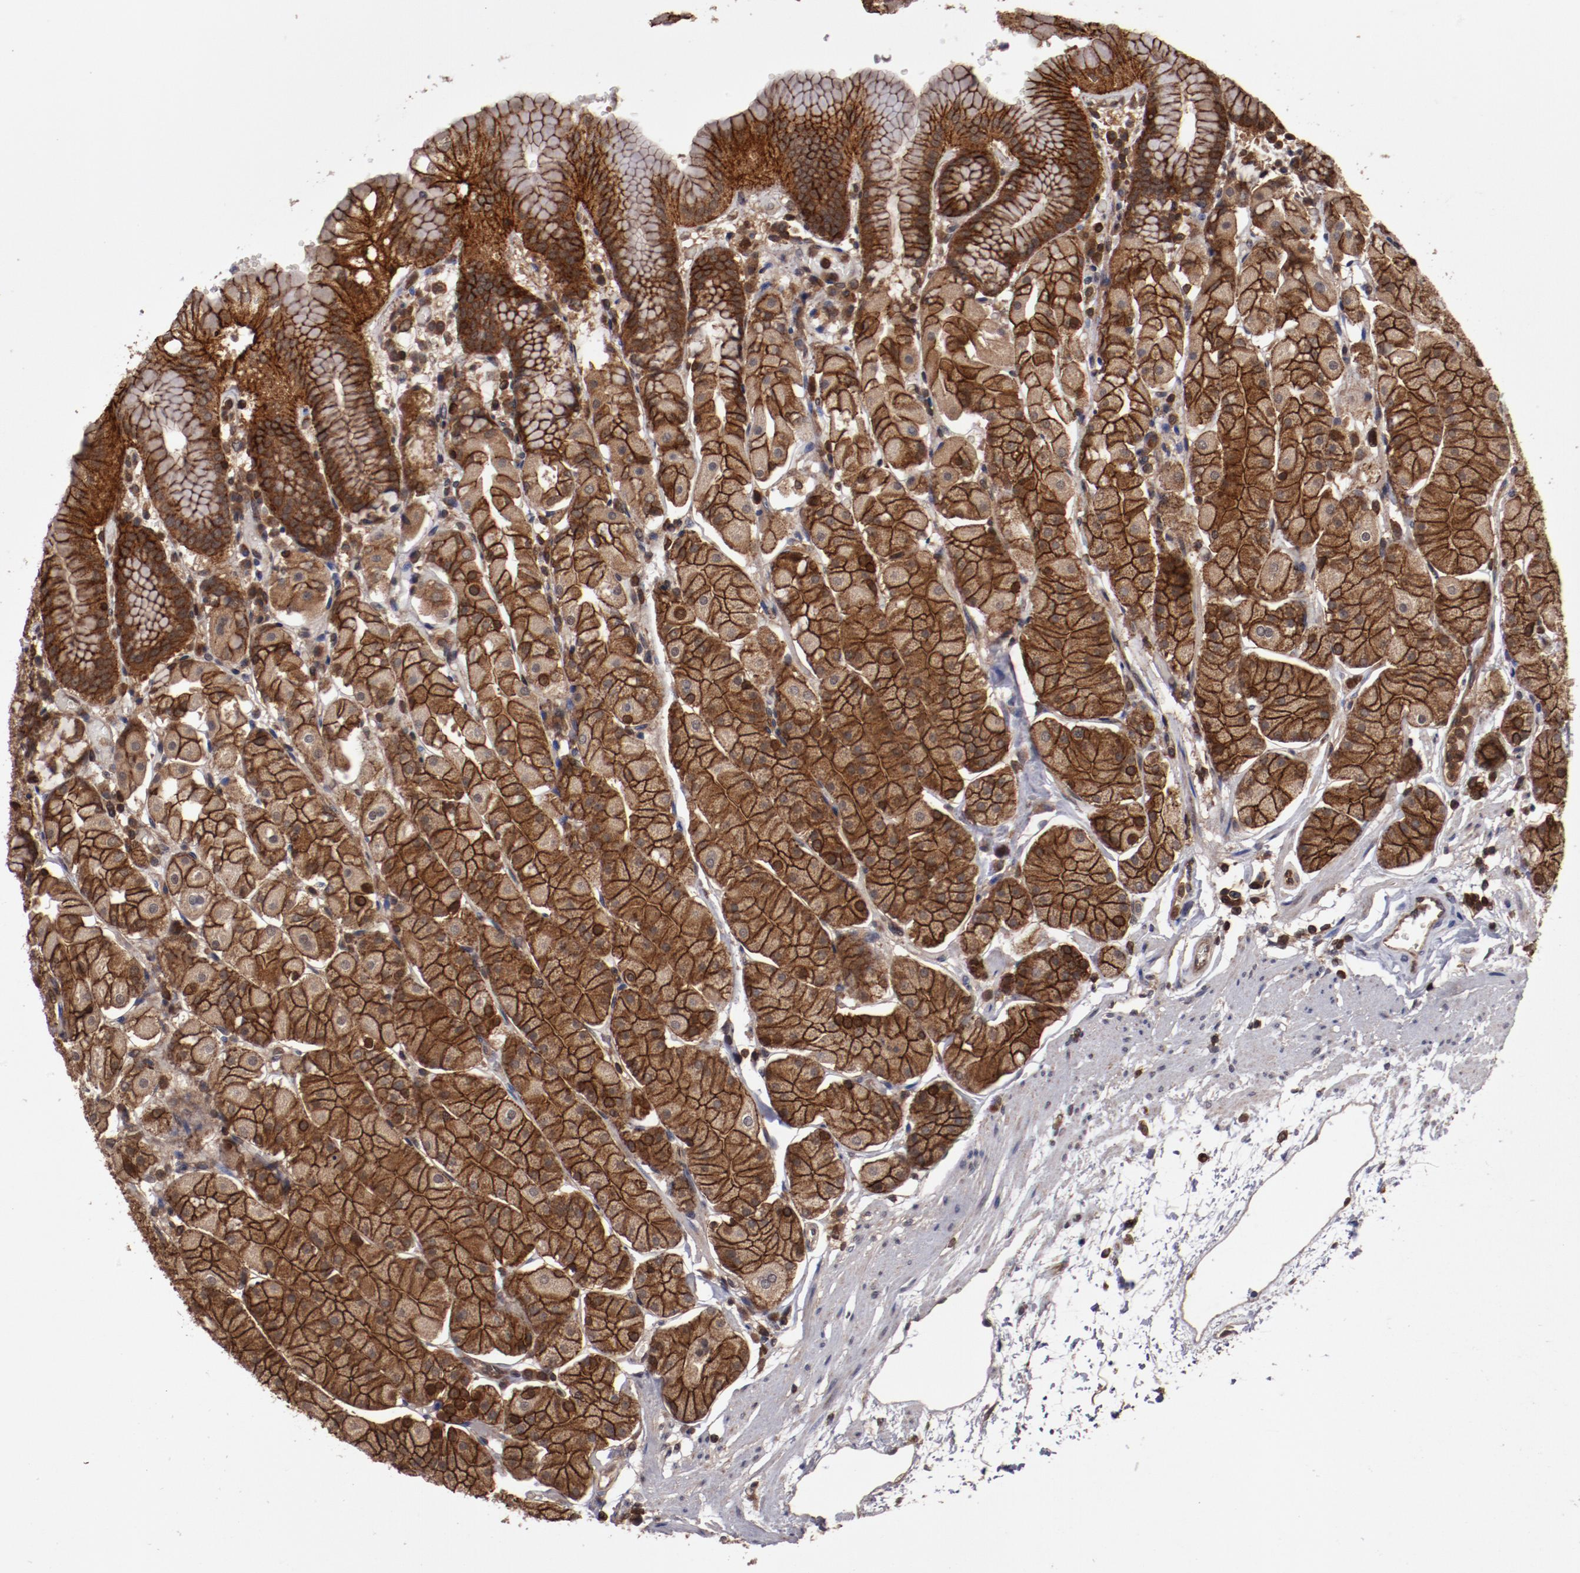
{"staining": {"intensity": "moderate", "quantity": ">75%", "location": "cytoplasmic/membranous"}, "tissue": "stomach", "cell_type": "Glandular cells", "image_type": "normal", "snomed": [{"axis": "morphology", "description": "Normal tissue, NOS"}, {"axis": "topography", "description": "Stomach, upper"}, {"axis": "topography", "description": "Stomach"}], "caption": "Immunohistochemistry (IHC) photomicrograph of normal stomach: stomach stained using IHC displays medium levels of moderate protein expression localized specifically in the cytoplasmic/membranous of glandular cells, appearing as a cytoplasmic/membranous brown color.", "gene": "RPS6KA6", "patient": {"sex": "male", "age": 76}}